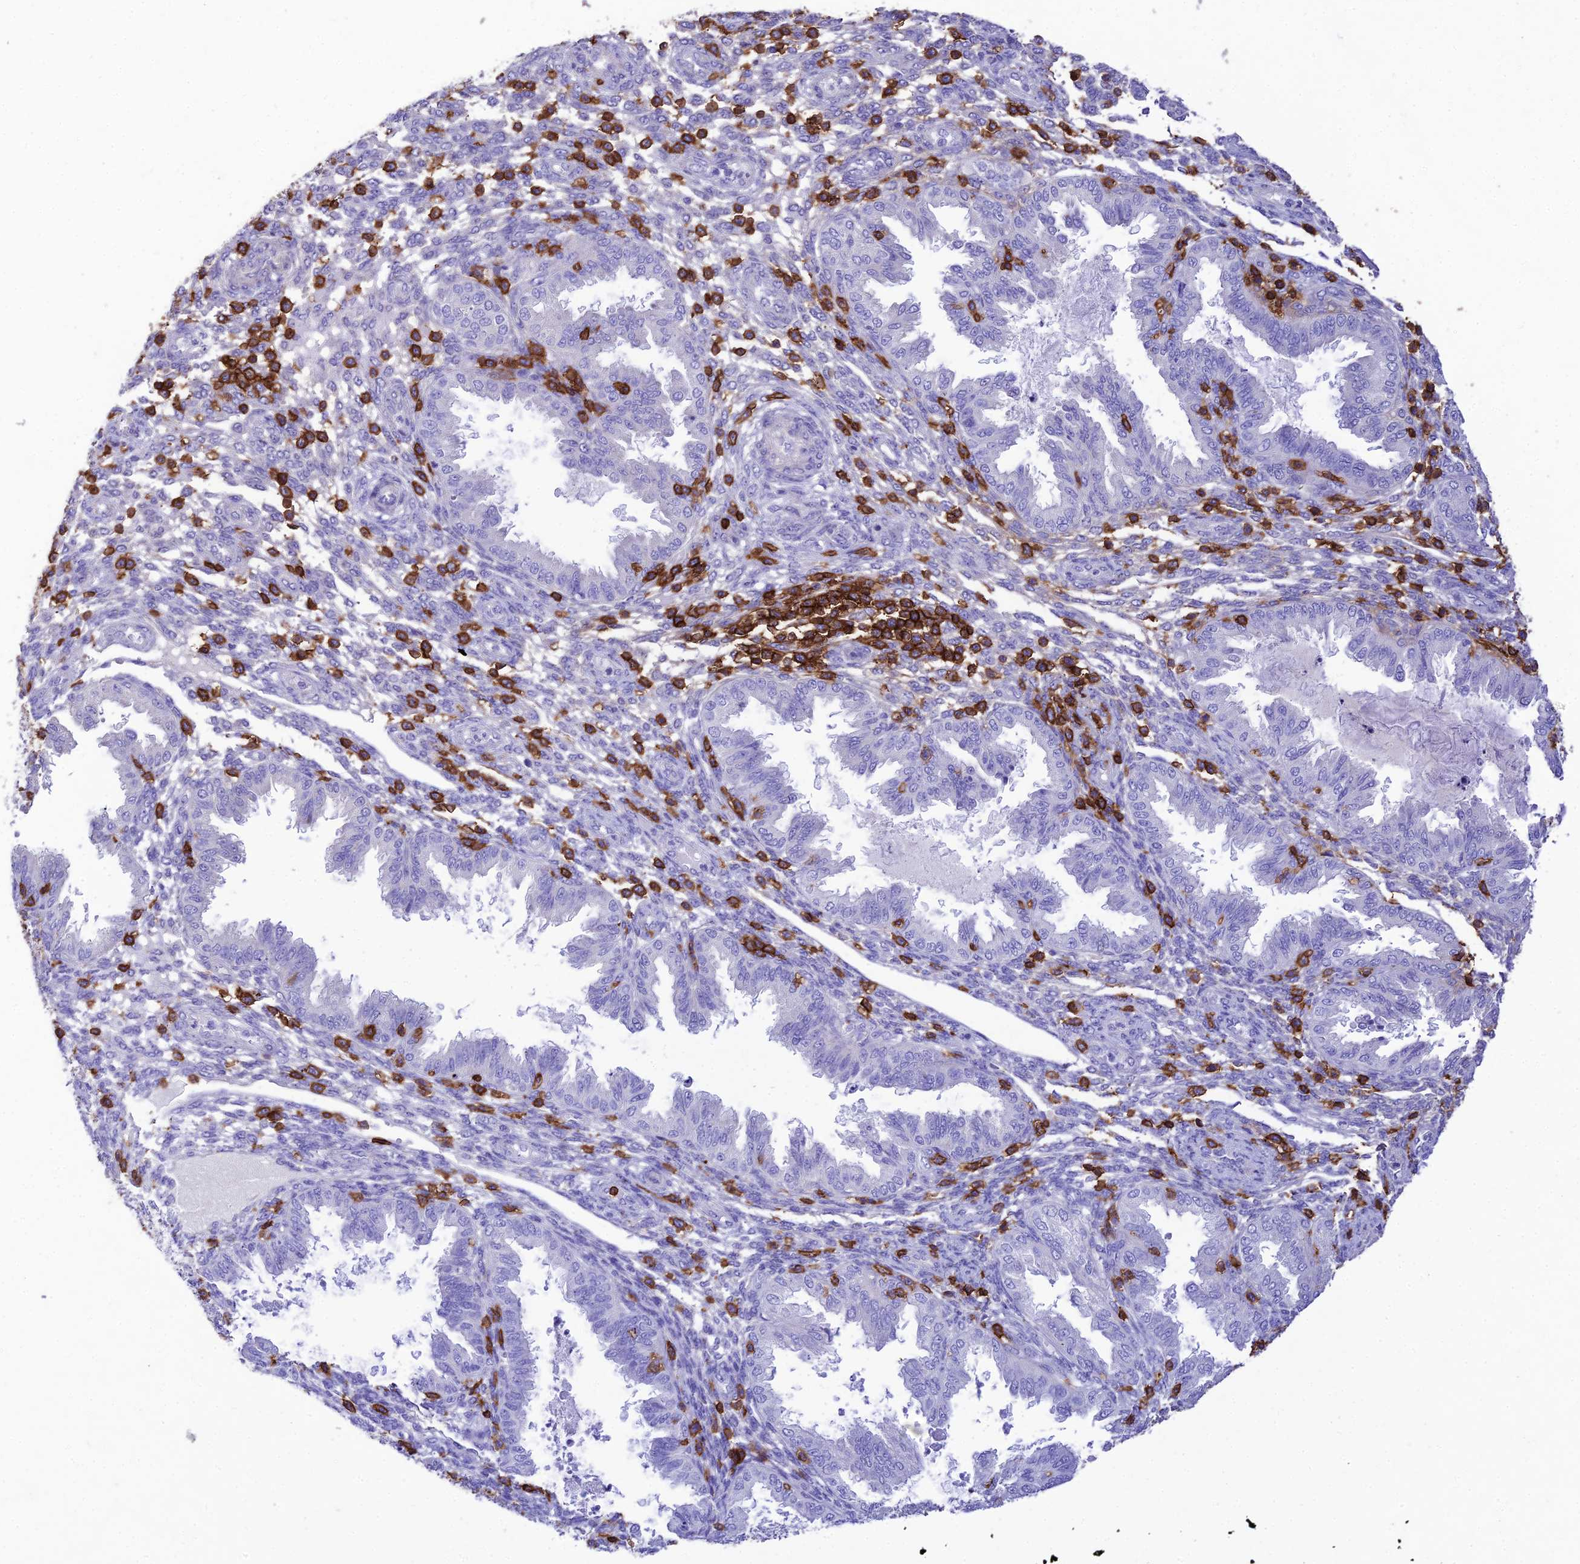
{"staining": {"intensity": "negative", "quantity": "none", "location": "none"}, "tissue": "endometrium", "cell_type": "Cells in endometrial stroma", "image_type": "normal", "snomed": [{"axis": "morphology", "description": "Normal tissue, NOS"}, {"axis": "topography", "description": "Endometrium"}], "caption": "Human endometrium stained for a protein using IHC exhibits no expression in cells in endometrial stroma.", "gene": "PTPRCAP", "patient": {"sex": "female", "age": 33}}